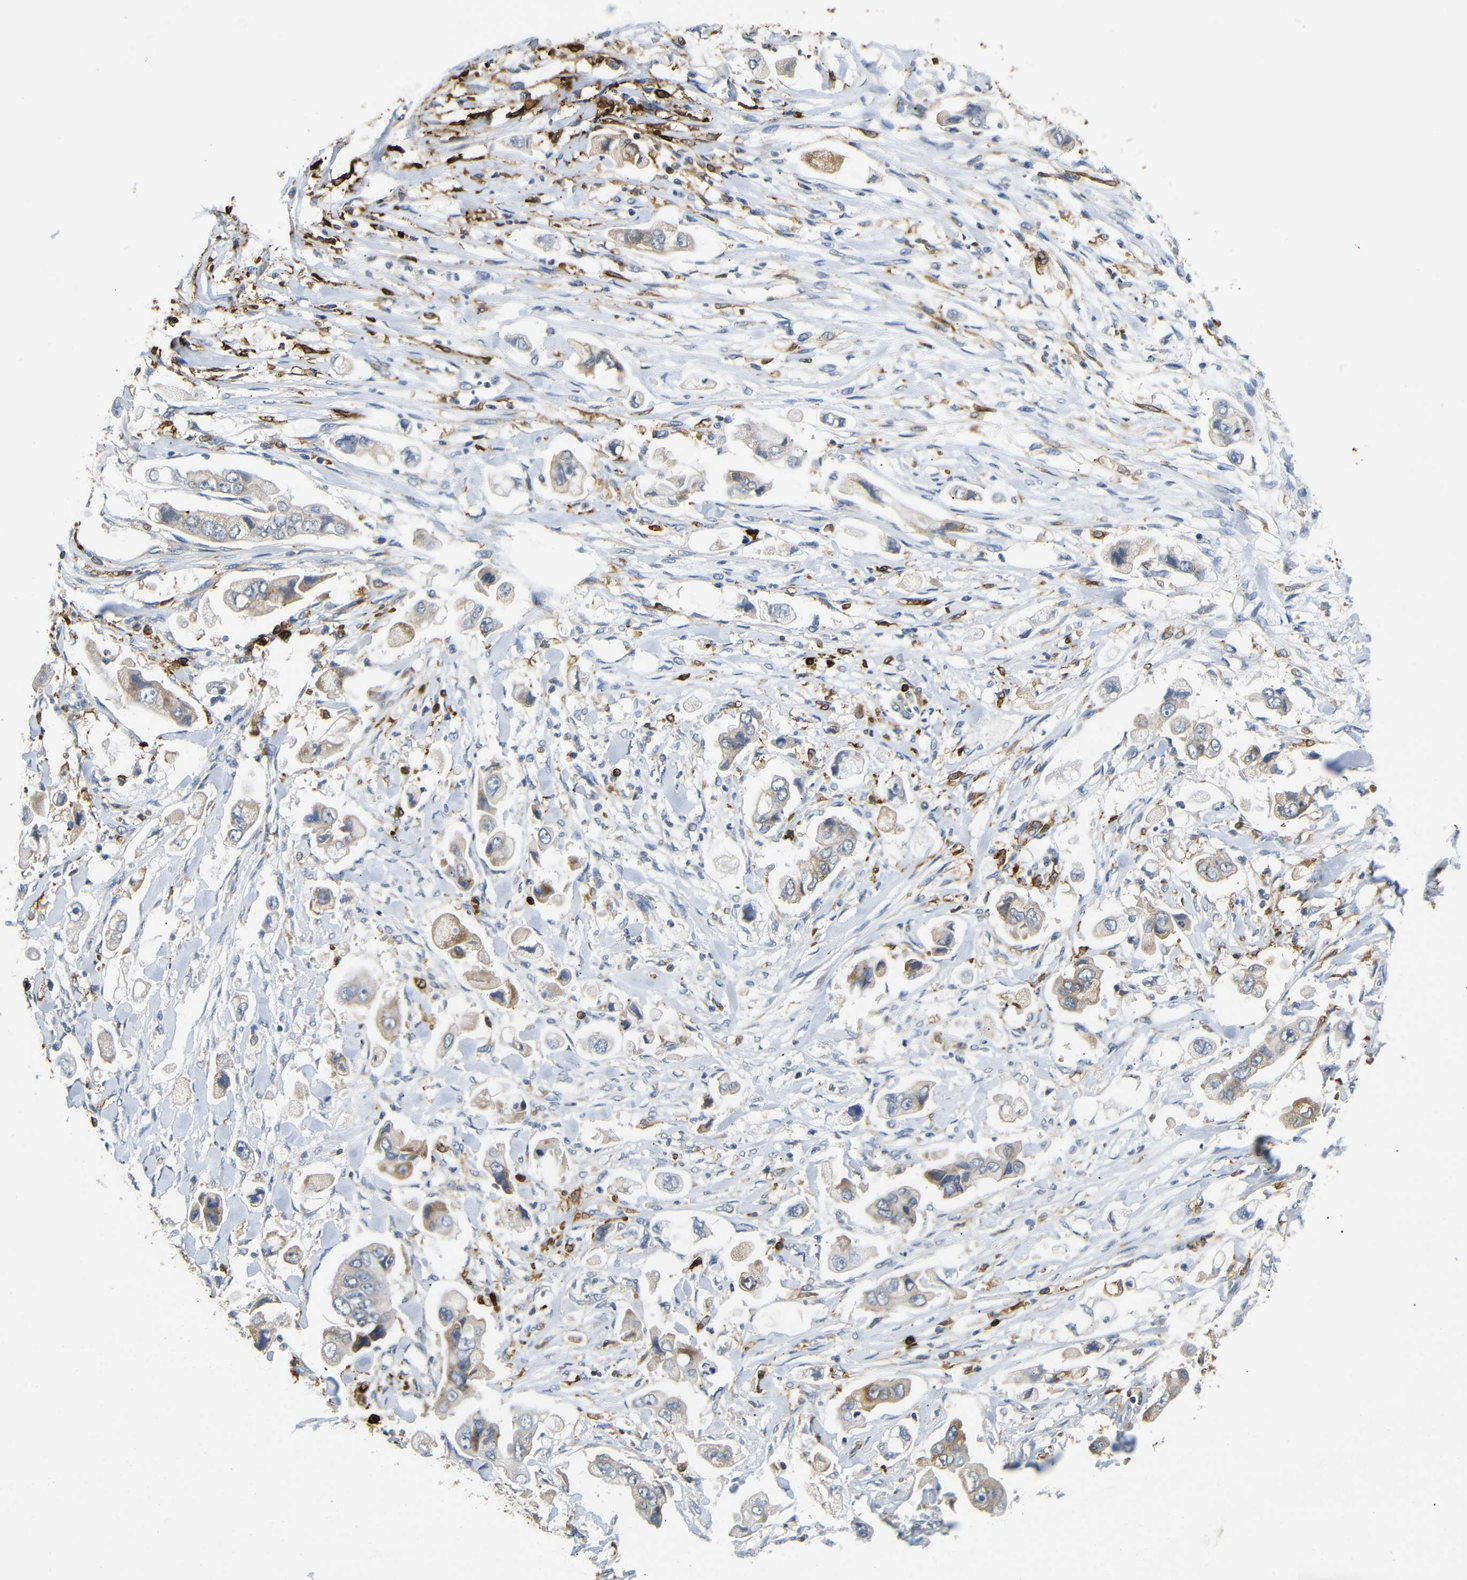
{"staining": {"intensity": "weak", "quantity": ">75%", "location": "cytoplasmic/membranous"}, "tissue": "stomach cancer", "cell_type": "Tumor cells", "image_type": "cancer", "snomed": [{"axis": "morphology", "description": "Adenocarcinoma, NOS"}, {"axis": "topography", "description": "Stomach"}], "caption": "This is a micrograph of immunohistochemistry staining of stomach cancer (adenocarcinoma), which shows weak positivity in the cytoplasmic/membranous of tumor cells.", "gene": "HLA-DQB1", "patient": {"sex": "male", "age": 62}}